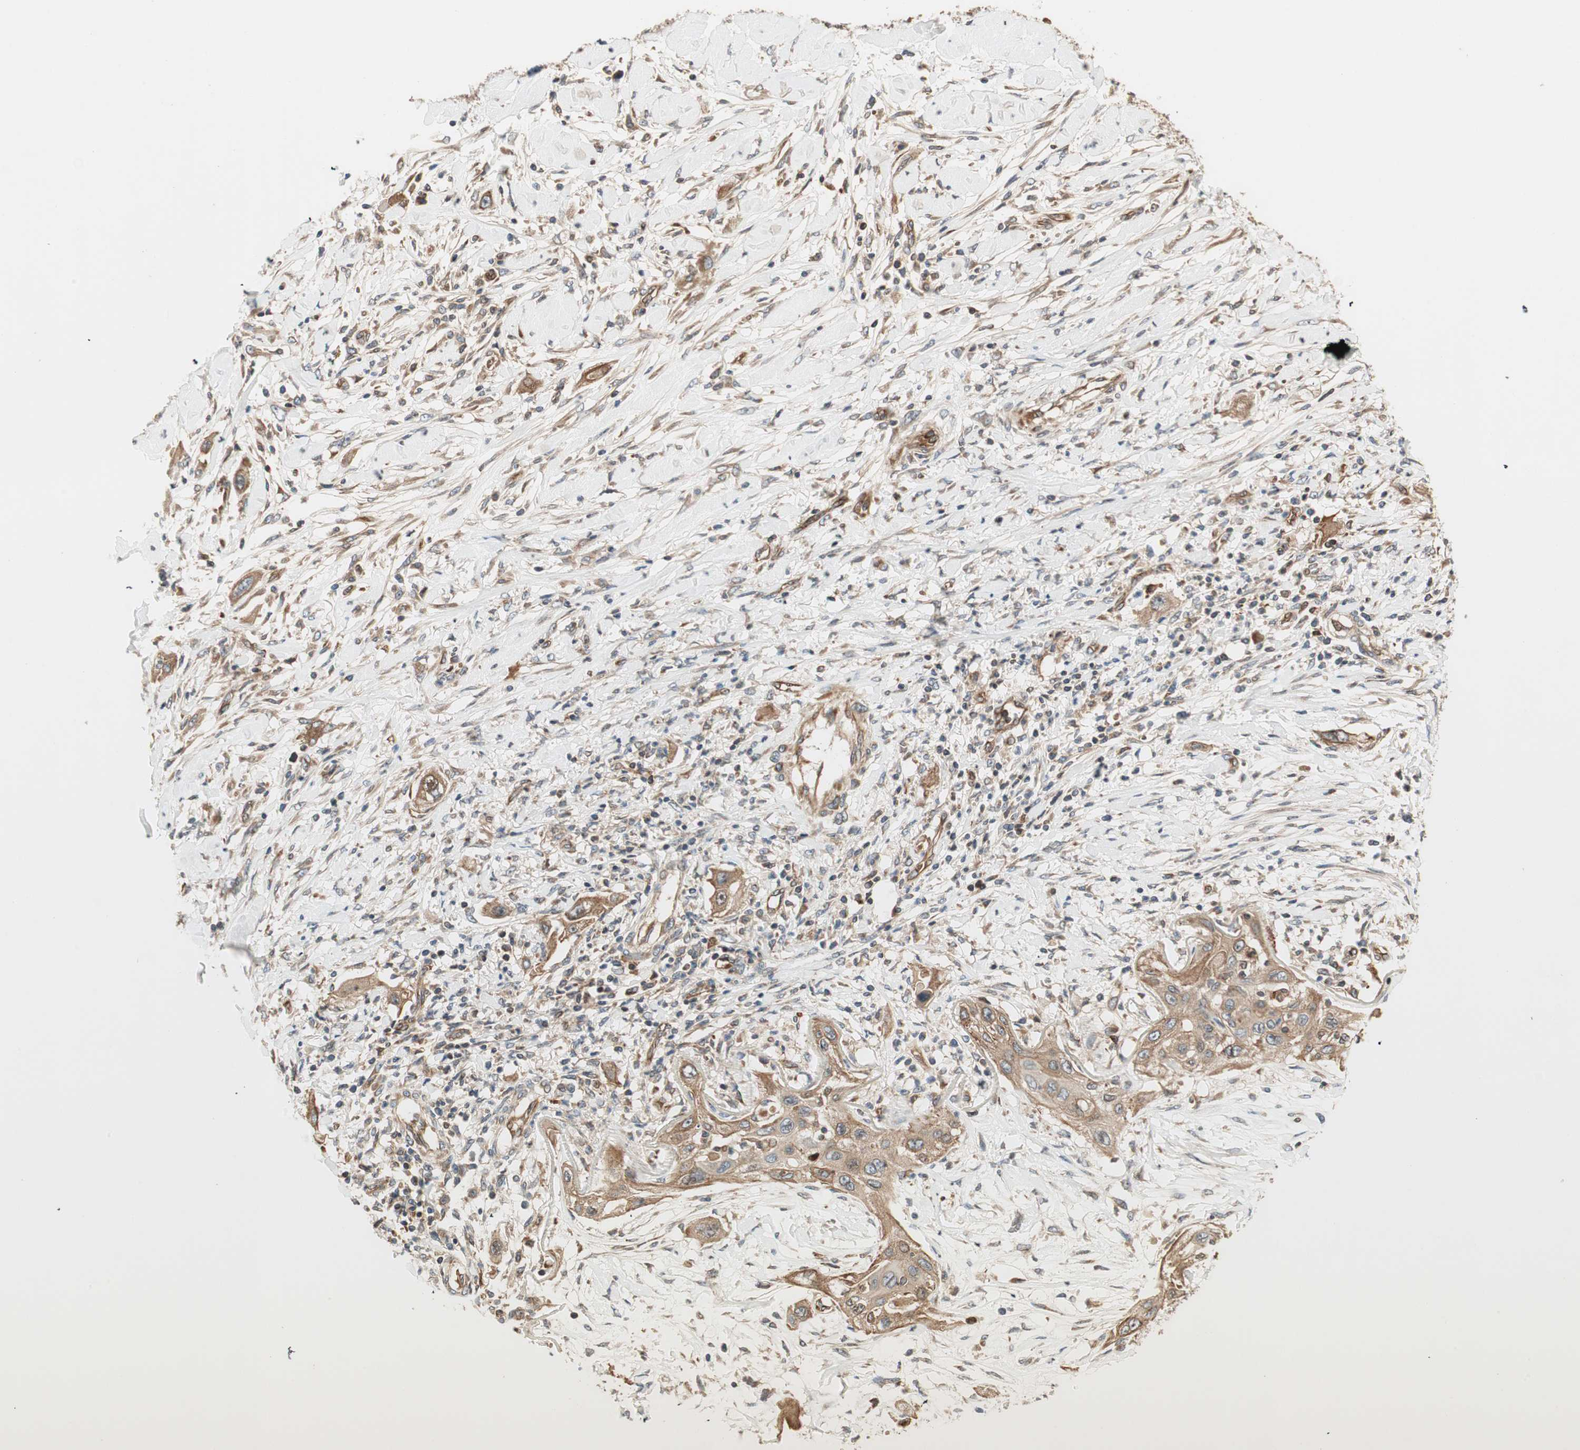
{"staining": {"intensity": "moderate", "quantity": ">75%", "location": "cytoplasmic/membranous"}, "tissue": "lung cancer", "cell_type": "Tumor cells", "image_type": "cancer", "snomed": [{"axis": "morphology", "description": "Squamous cell carcinoma, NOS"}, {"axis": "topography", "description": "Lung"}], "caption": "This histopathology image reveals IHC staining of human lung cancer, with medium moderate cytoplasmic/membranous positivity in about >75% of tumor cells.", "gene": "CTTNBP2NL", "patient": {"sex": "female", "age": 47}}